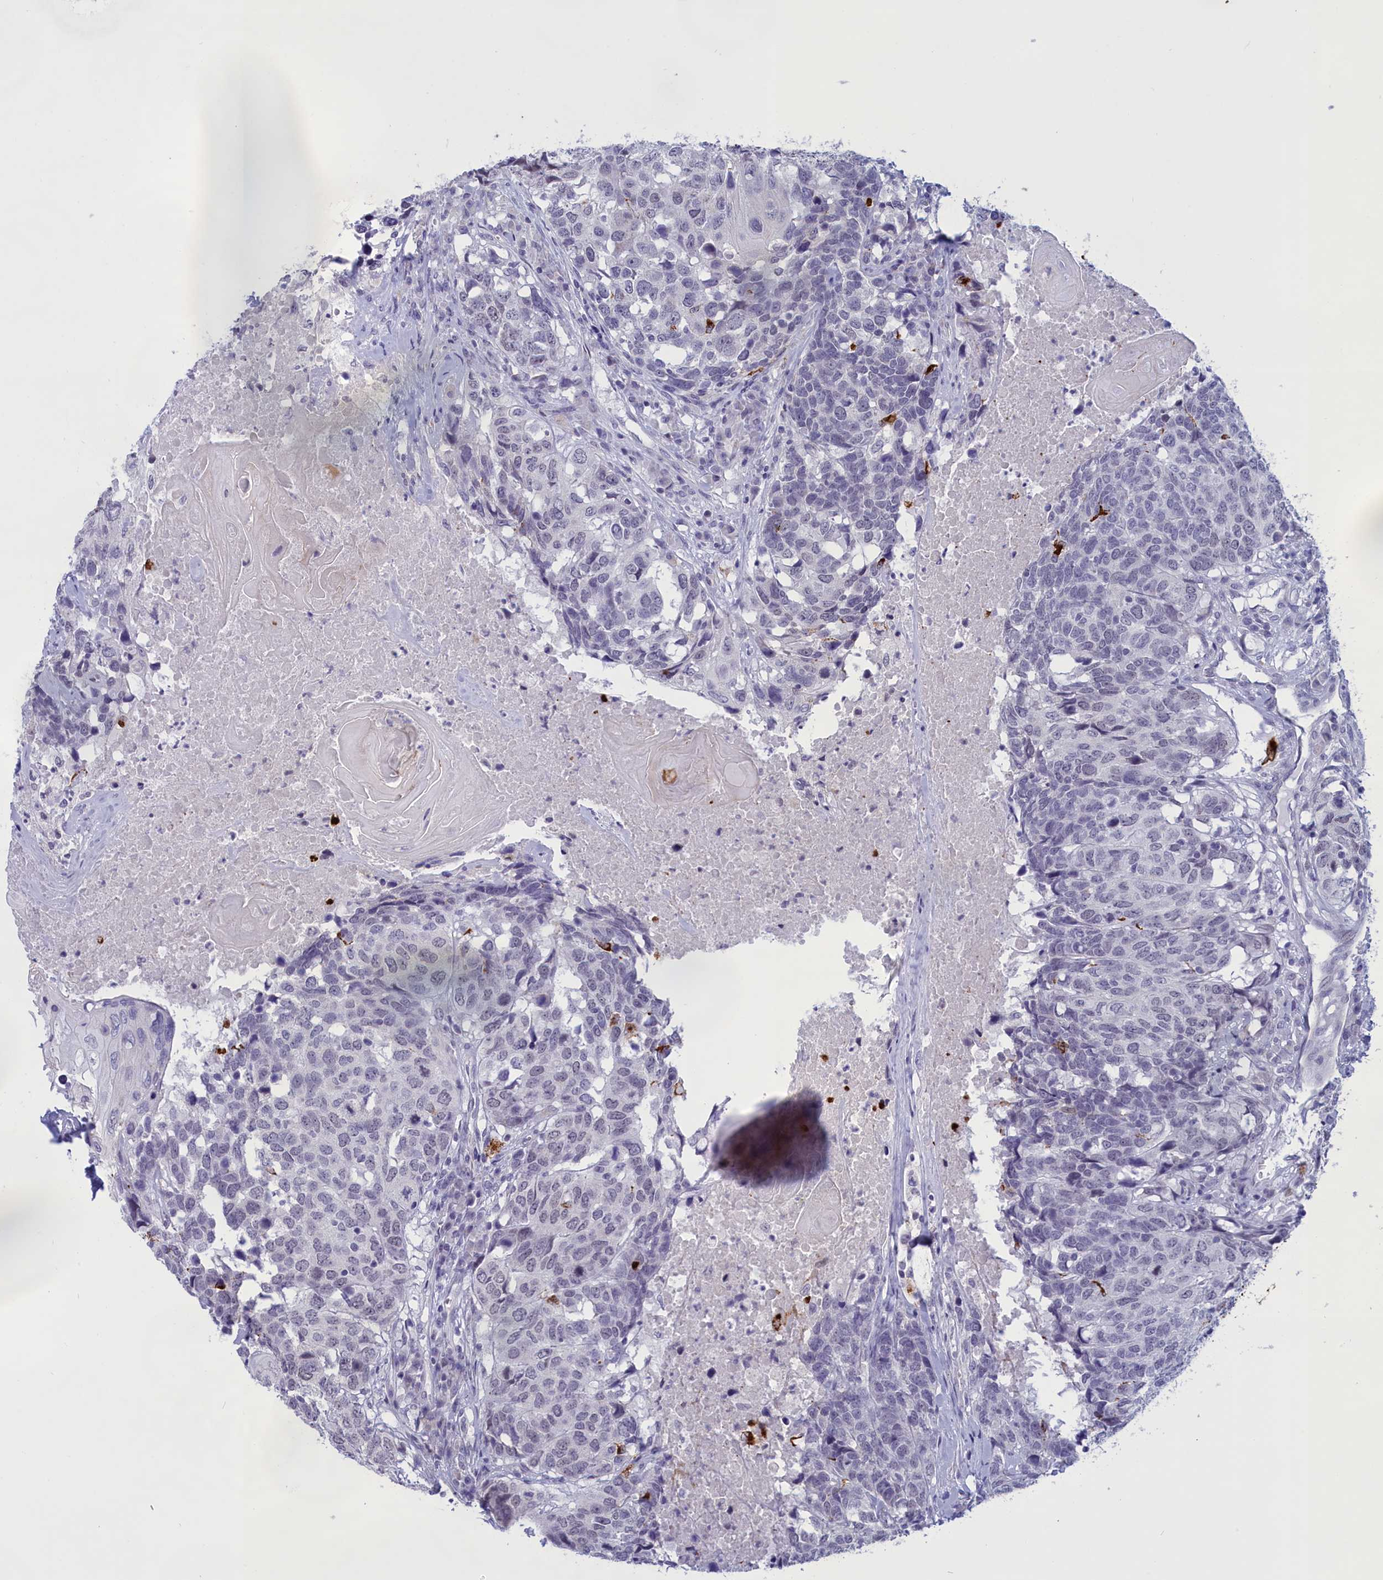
{"staining": {"intensity": "negative", "quantity": "none", "location": "none"}, "tissue": "head and neck cancer", "cell_type": "Tumor cells", "image_type": "cancer", "snomed": [{"axis": "morphology", "description": "Squamous cell carcinoma, NOS"}, {"axis": "topography", "description": "Head-Neck"}], "caption": "Human head and neck cancer stained for a protein using IHC exhibits no expression in tumor cells.", "gene": "ELOA2", "patient": {"sex": "male", "age": 66}}